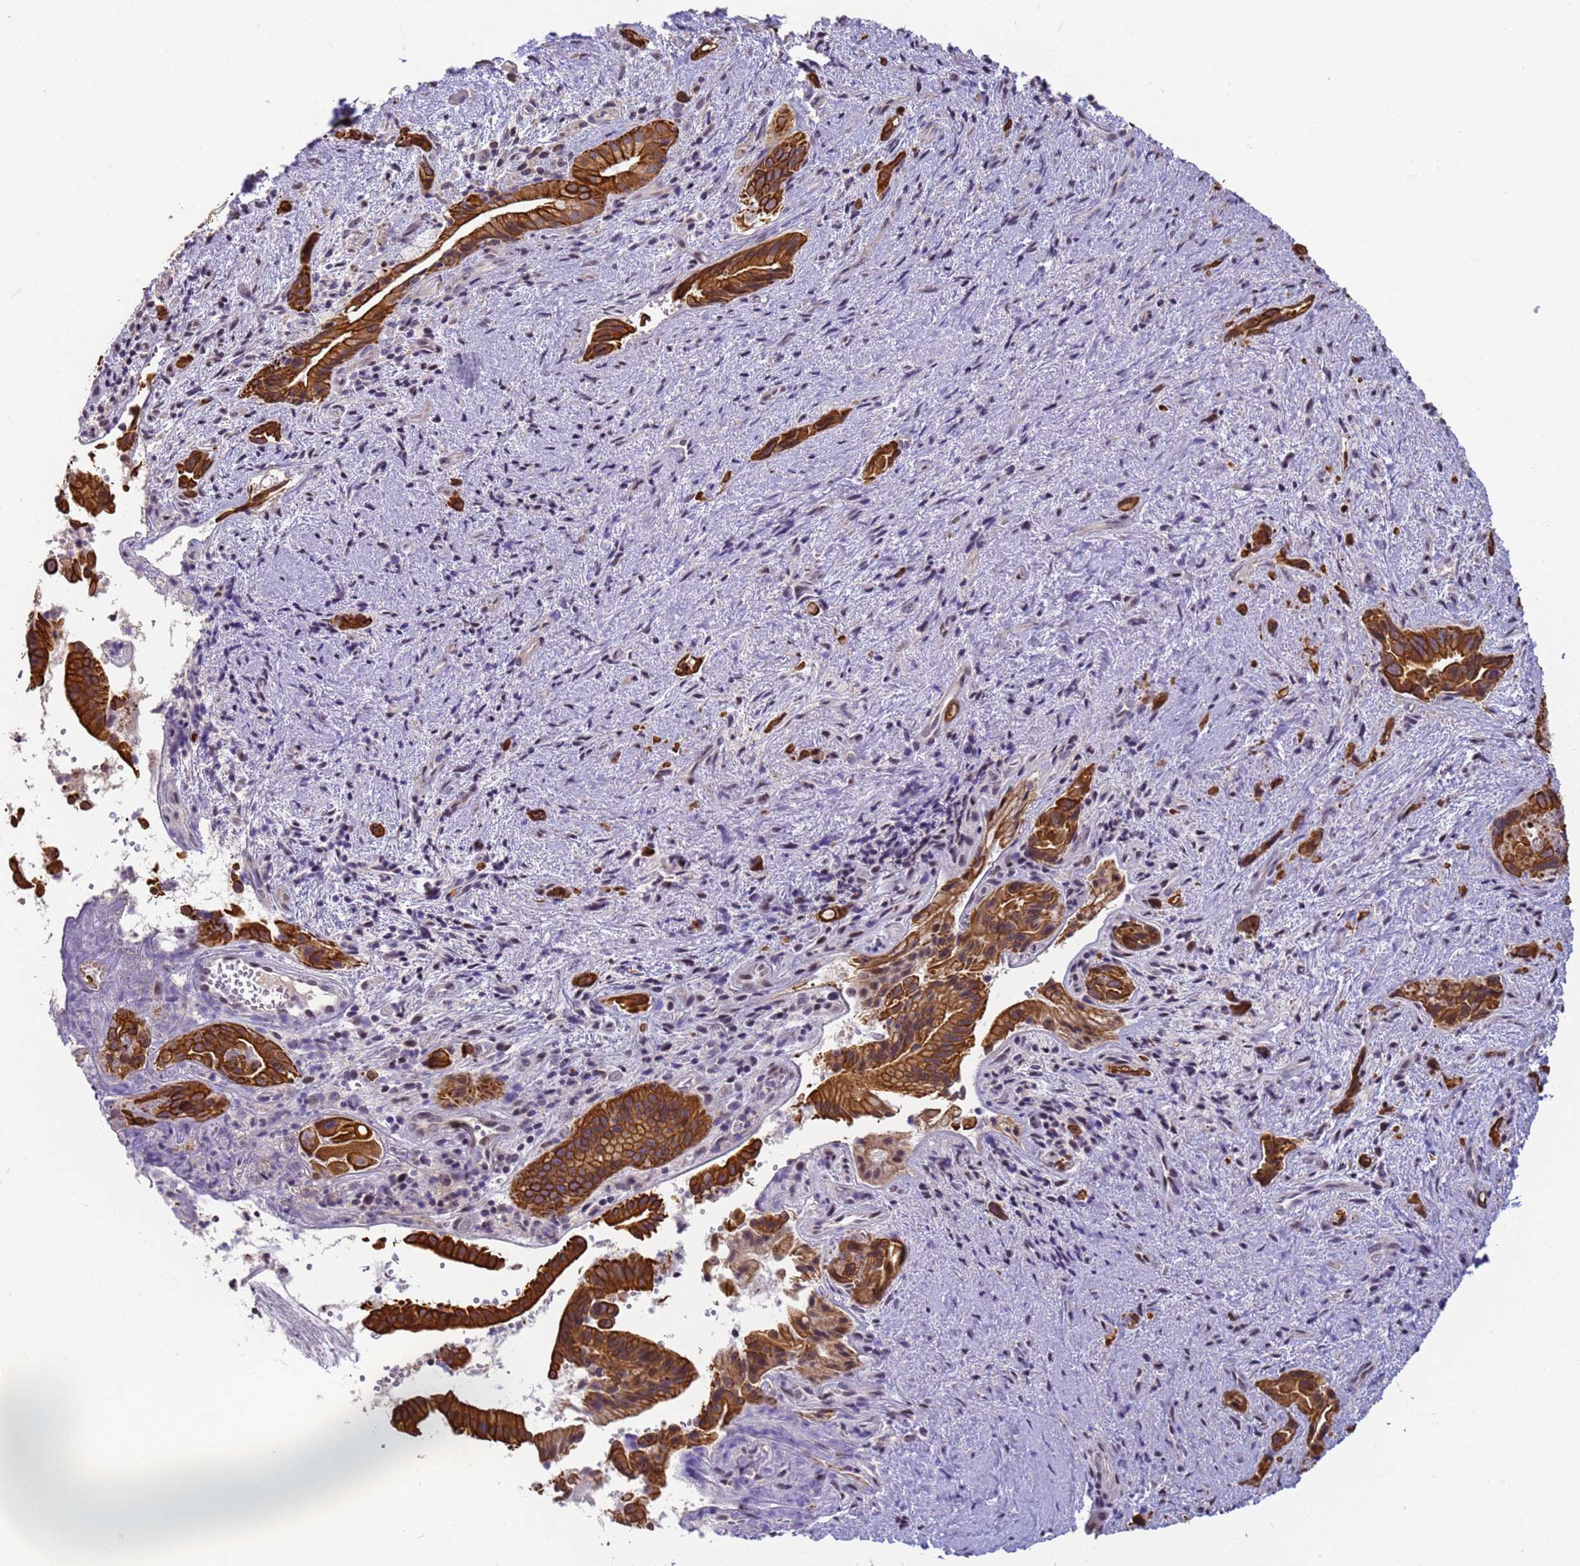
{"staining": {"intensity": "strong", "quantity": ">75%", "location": "cytoplasmic/membranous"}, "tissue": "pancreatic cancer", "cell_type": "Tumor cells", "image_type": "cancer", "snomed": [{"axis": "morphology", "description": "Adenocarcinoma, NOS"}, {"axis": "topography", "description": "Pancreas"}], "caption": "Immunohistochemistry (IHC) (DAB) staining of adenocarcinoma (pancreatic) reveals strong cytoplasmic/membranous protein expression in approximately >75% of tumor cells.", "gene": "VWA3A", "patient": {"sex": "female", "age": 77}}